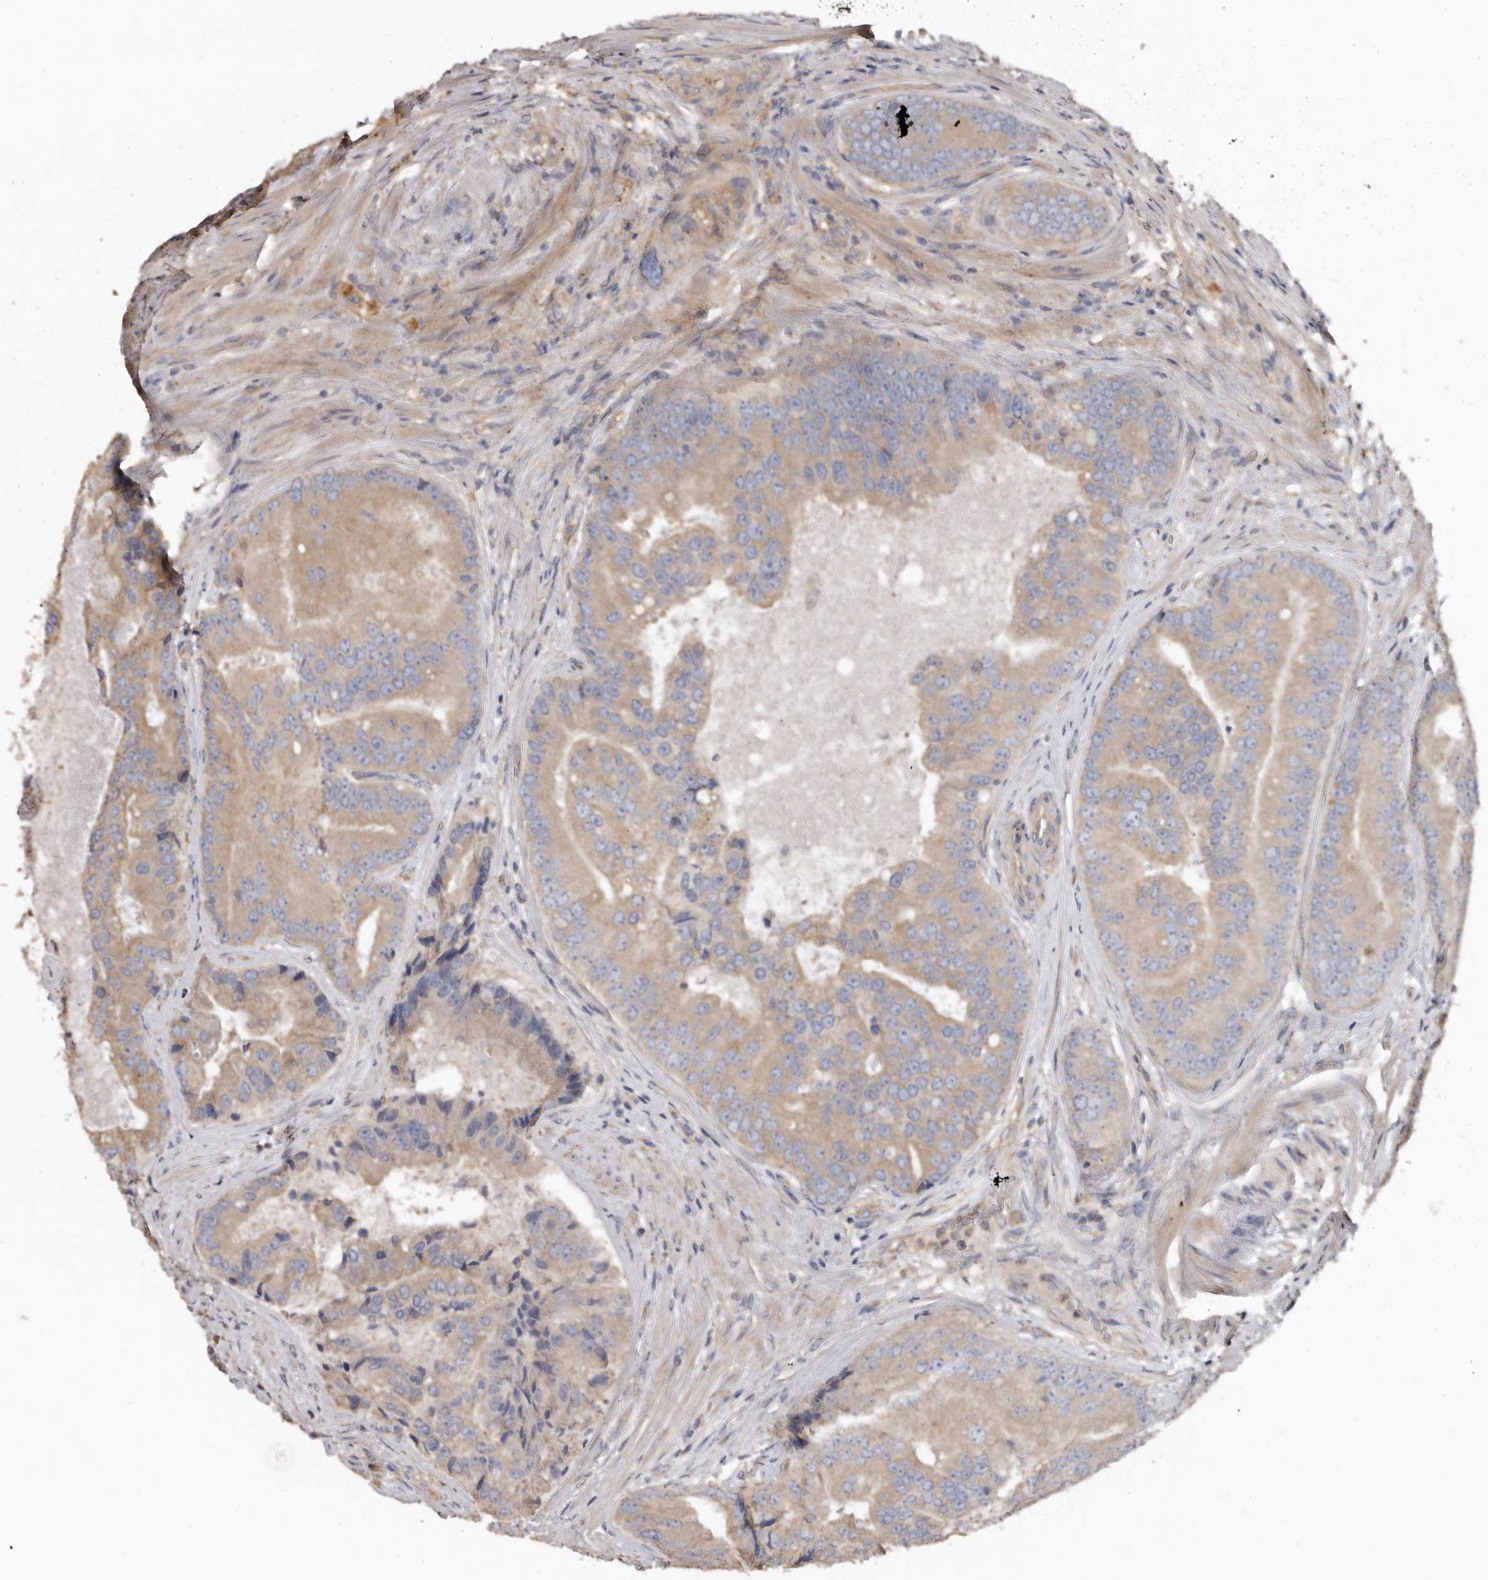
{"staining": {"intensity": "moderate", "quantity": ">75%", "location": "cytoplasmic/membranous"}, "tissue": "prostate cancer", "cell_type": "Tumor cells", "image_type": "cancer", "snomed": [{"axis": "morphology", "description": "Adenocarcinoma, High grade"}, {"axis": "topography", "description": "Prostate"}], "caption": "An image of prostate cancer stained for a protein reveals moderate cytoplasmic/membranous brown staining in tumor cells. Ihc stains the protein of interest in brown and the nuclei are stained blue.", "gene": "FLCN", "patient": {"sex": "male", "age": 70}}